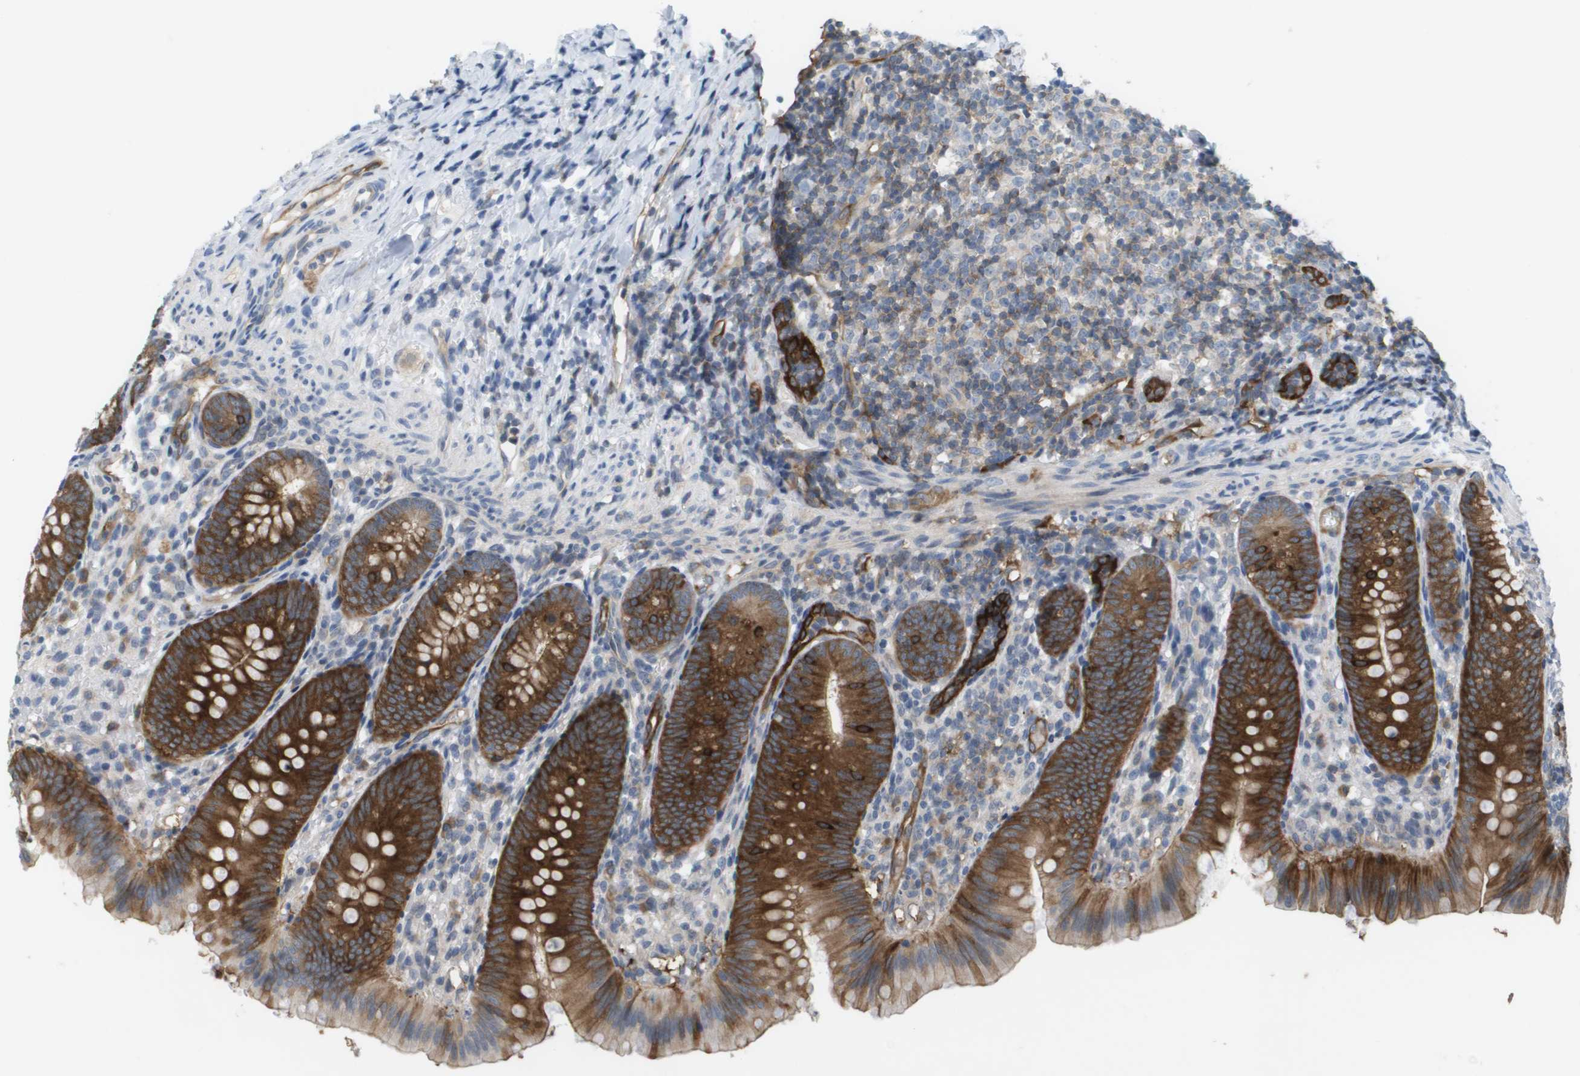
{"staining": {"intensity": "strong", "quantity": ">75%", "location": "cytoplasmic/membranous"}, "tissue": "appendix", "cell_type": "Glandular cells", "image_type": "normal", "snomed": [{"axis": "morphology", "description": "Normal tissue, NOS"}, {"axis": "topography", "description": "Appendix"}], "caption": "DAB (3,3'-diaminobenzidine) immunohistochemical staining of unremarkable human appendix demonstrates strong cytoplasmic/membranous protein expression in about >75% of glandular cells.", "gene": "MARCHF8", "patient": {"sex": "male", "age": 1}}